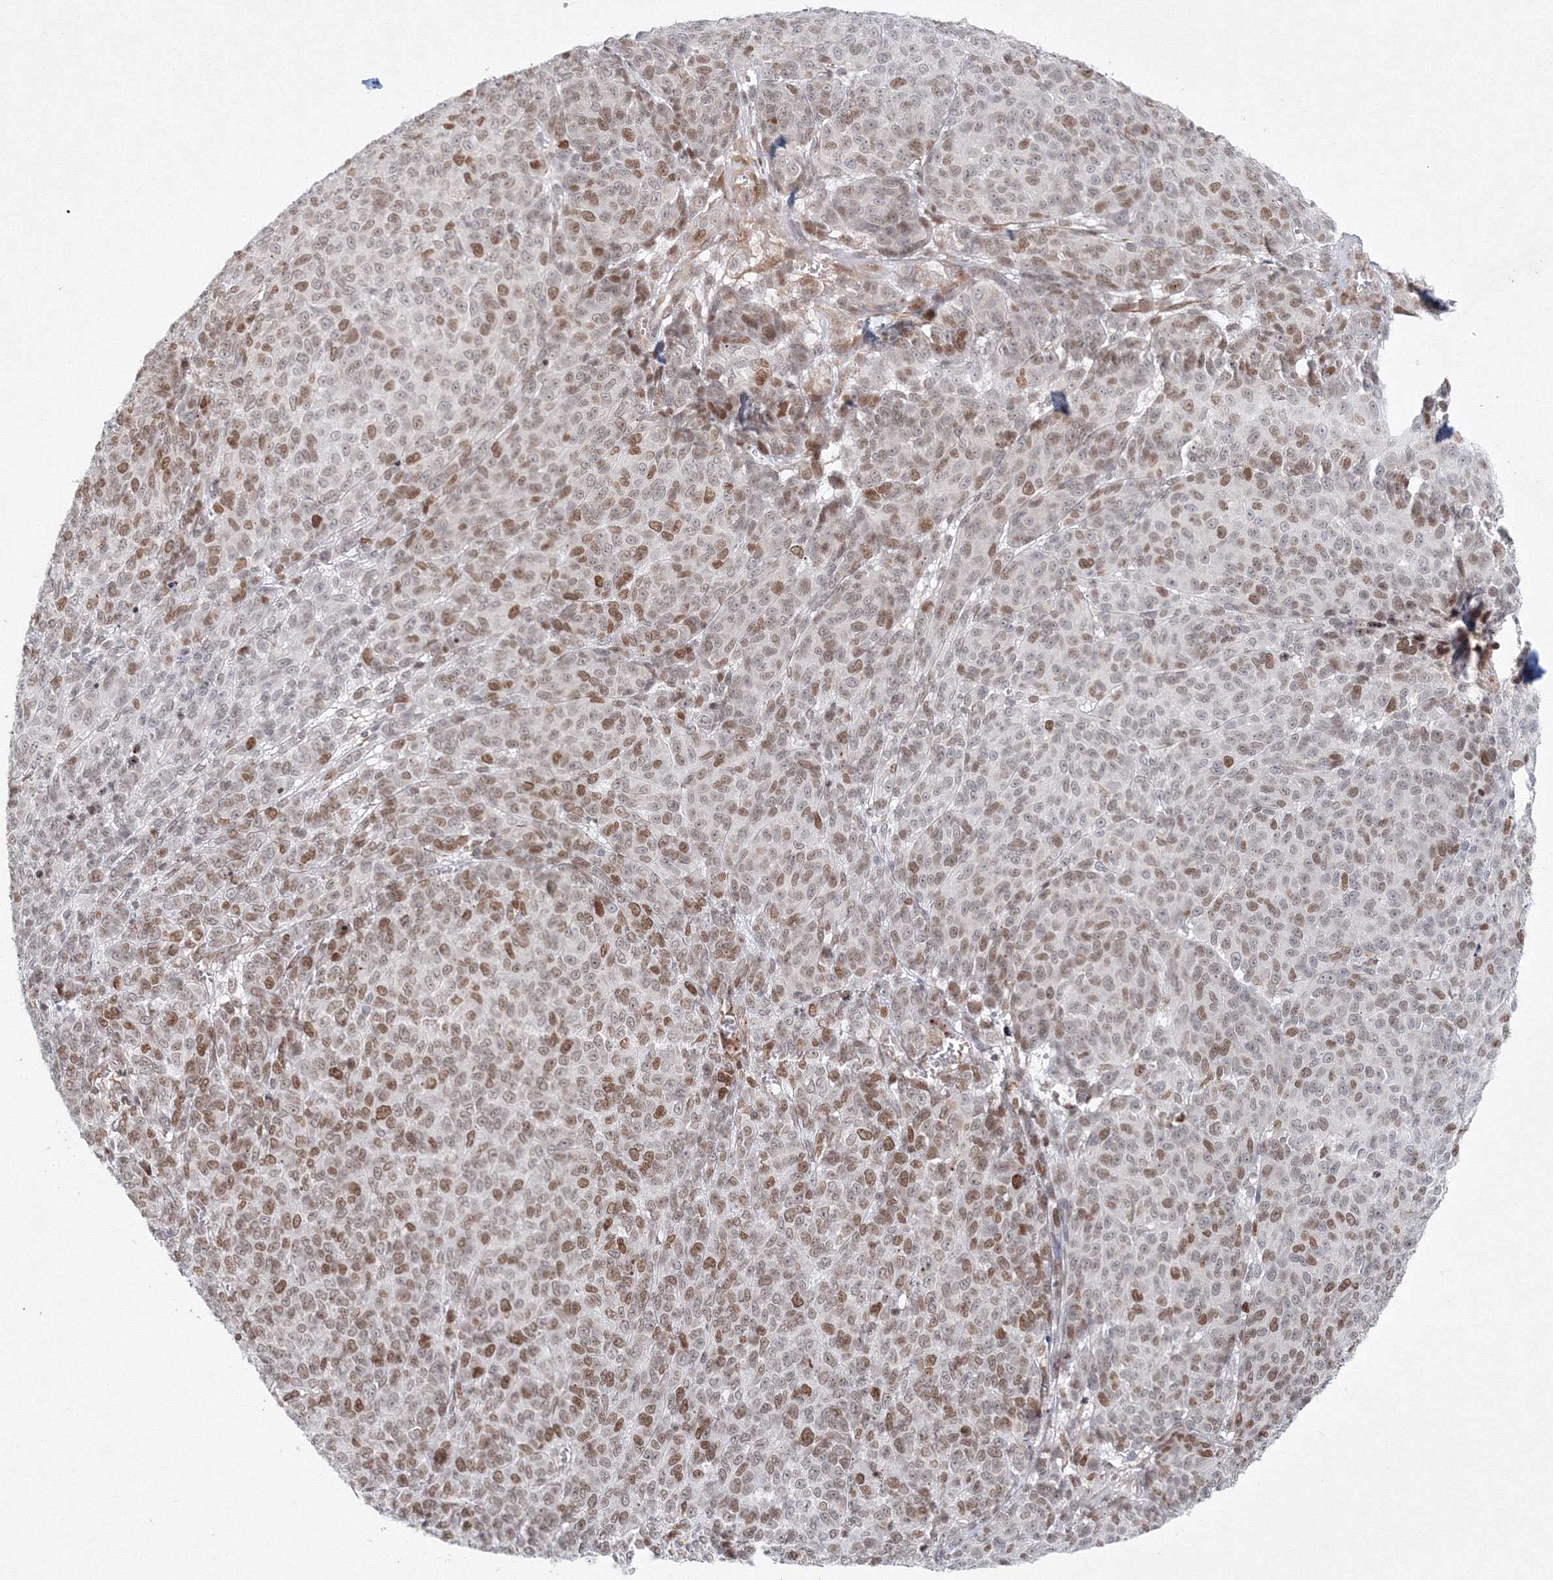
{"staining": {"intensity": "moderate", "quantity": "<25%", "location": "nuclear"}, "tissue": "melanoma", "cell_type": "Tumor cells", "image_type": "cancer", "snomed": [{"axis": "morphology", "description": "Malignant melanoma, NOS"}, {"axis": "topography", "description": "Skin"}], "caption": "DAB (3,3'-diaminobenzidine) immunohistochemical staining of human melanoma reveals moderate nuclear protein expression in approximately <25% of tumor cells.", "gene": "KIF4A", "patient": {"sex": "male", "age": 49}}